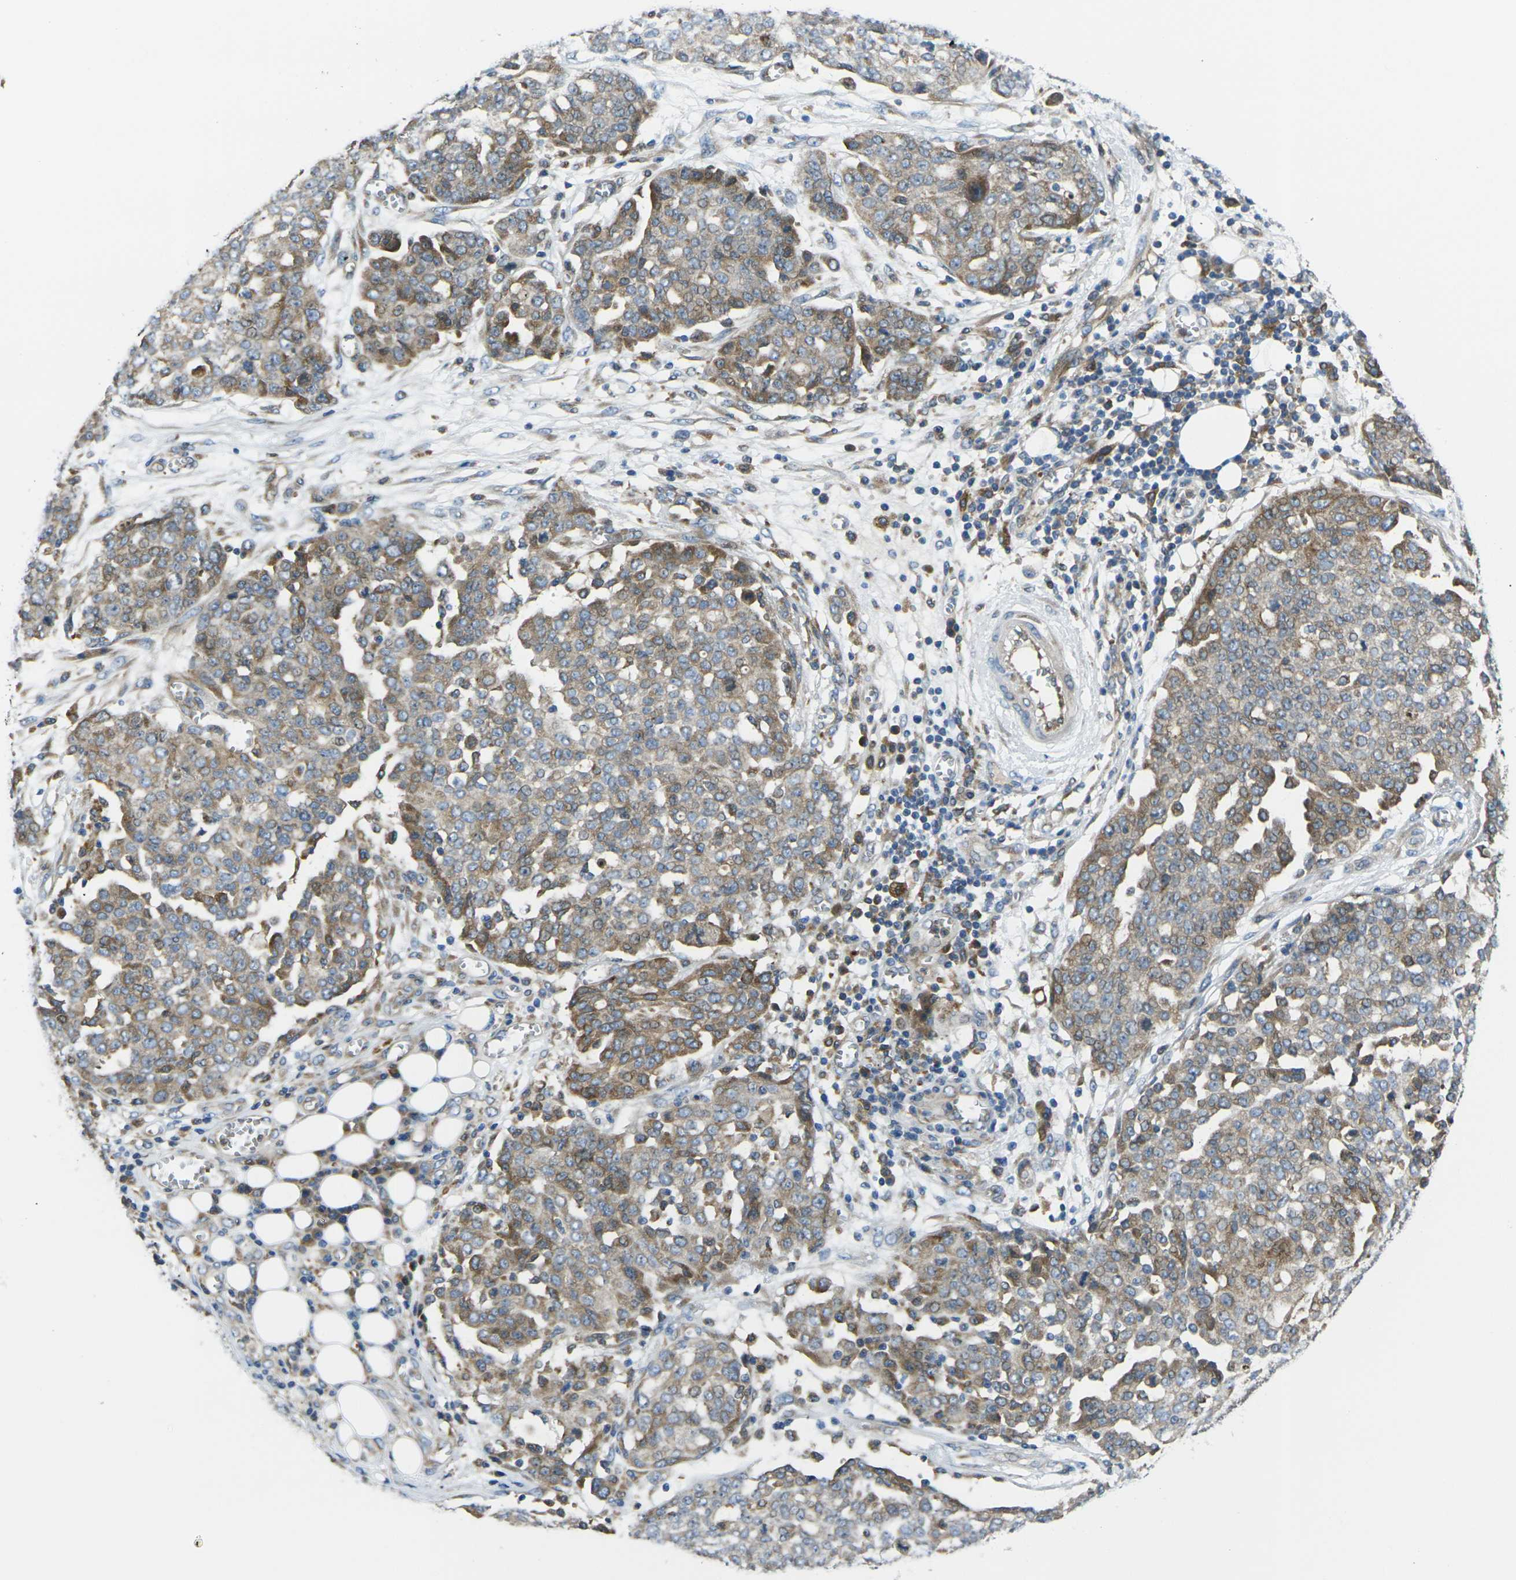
{"staining": {"intensity": "moderate", "quantity": "25%-75%", "location": "cytoplasmic/membranous"}, "tissue": "ovarian cancer", "cell_type": "Tumor cells", "image_type": "cancer", "snomed": [{"axis": "morphology", "description": "Cystadenocarcinoma, serous, NOS"}, {"axis": "topography", "description": "Soft tissue"}, {"axis": "topography", "description": "Ovary"}], "caption": "Immunohistochemistry (IHC) micrograph of human ovarian cancer (serous cystadenocarcinoma) stained for a protein (brown), which demonstrates medium levels of moderate cytoplasmic/membranous staining in about 25%-75% of tumor cells.", "gene": "FZD1", "patient": {"sex": "female", "age": 57}}